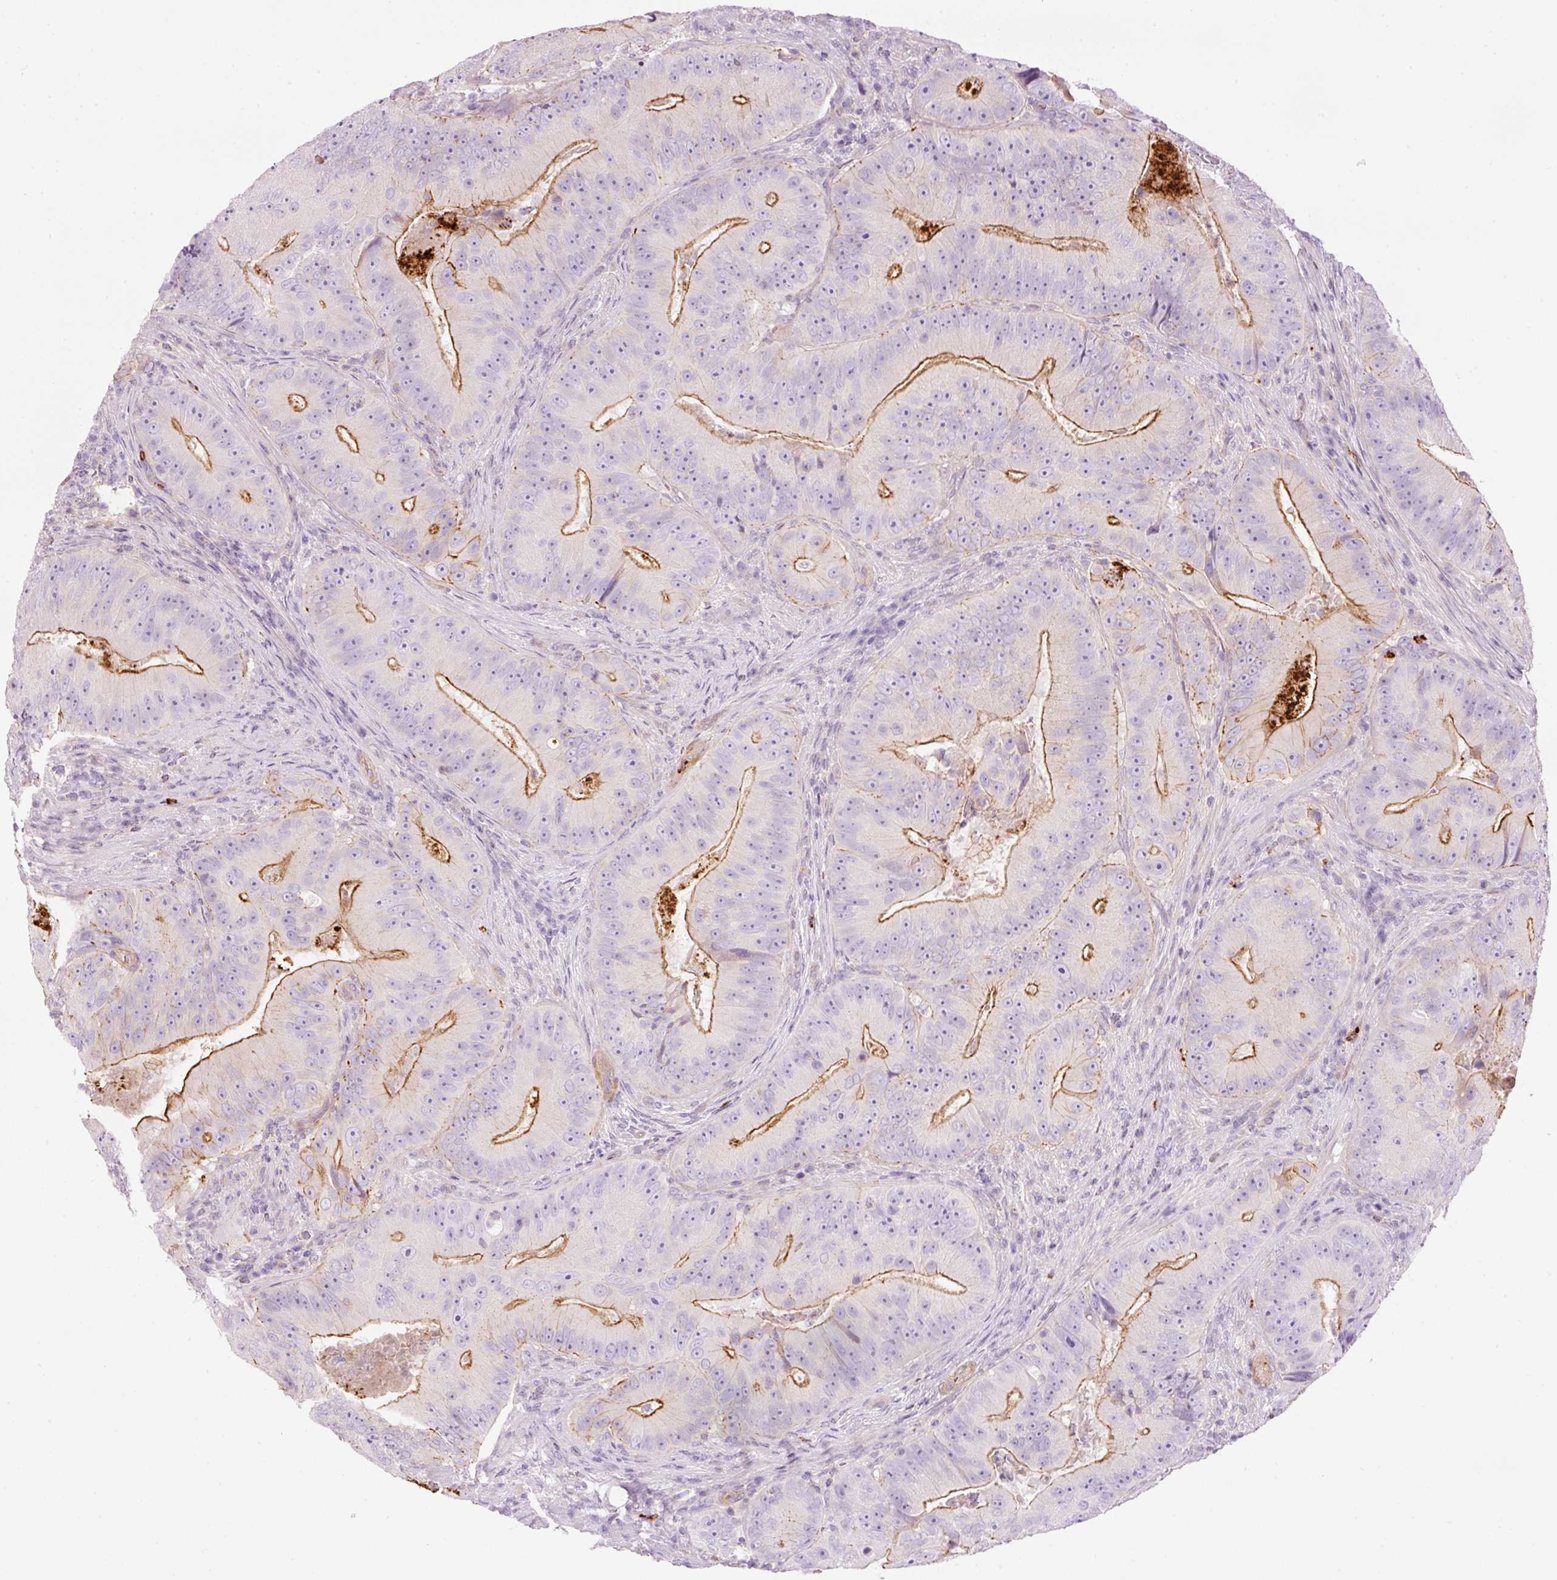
{"staining": {"intensity": "moderate", "quantity": "<25%", "location": "cytoplasmic/membranous"}, "tissue": "colorectal cancer", "cell_type": "Tumor cells", "image_type": "cancer", "snomed": [{"axis": "morphology", "description": "Adenocarcinoma, NOS"}, {"axis": "topography", "description": "Colon"}], "caption": "Human colorectal adenocarcinoma stained with a protein marker exhibits moderate staining in tumor cells.", "gene": "MAP3K3", "patient": {"sex": "female", "age": 86}}